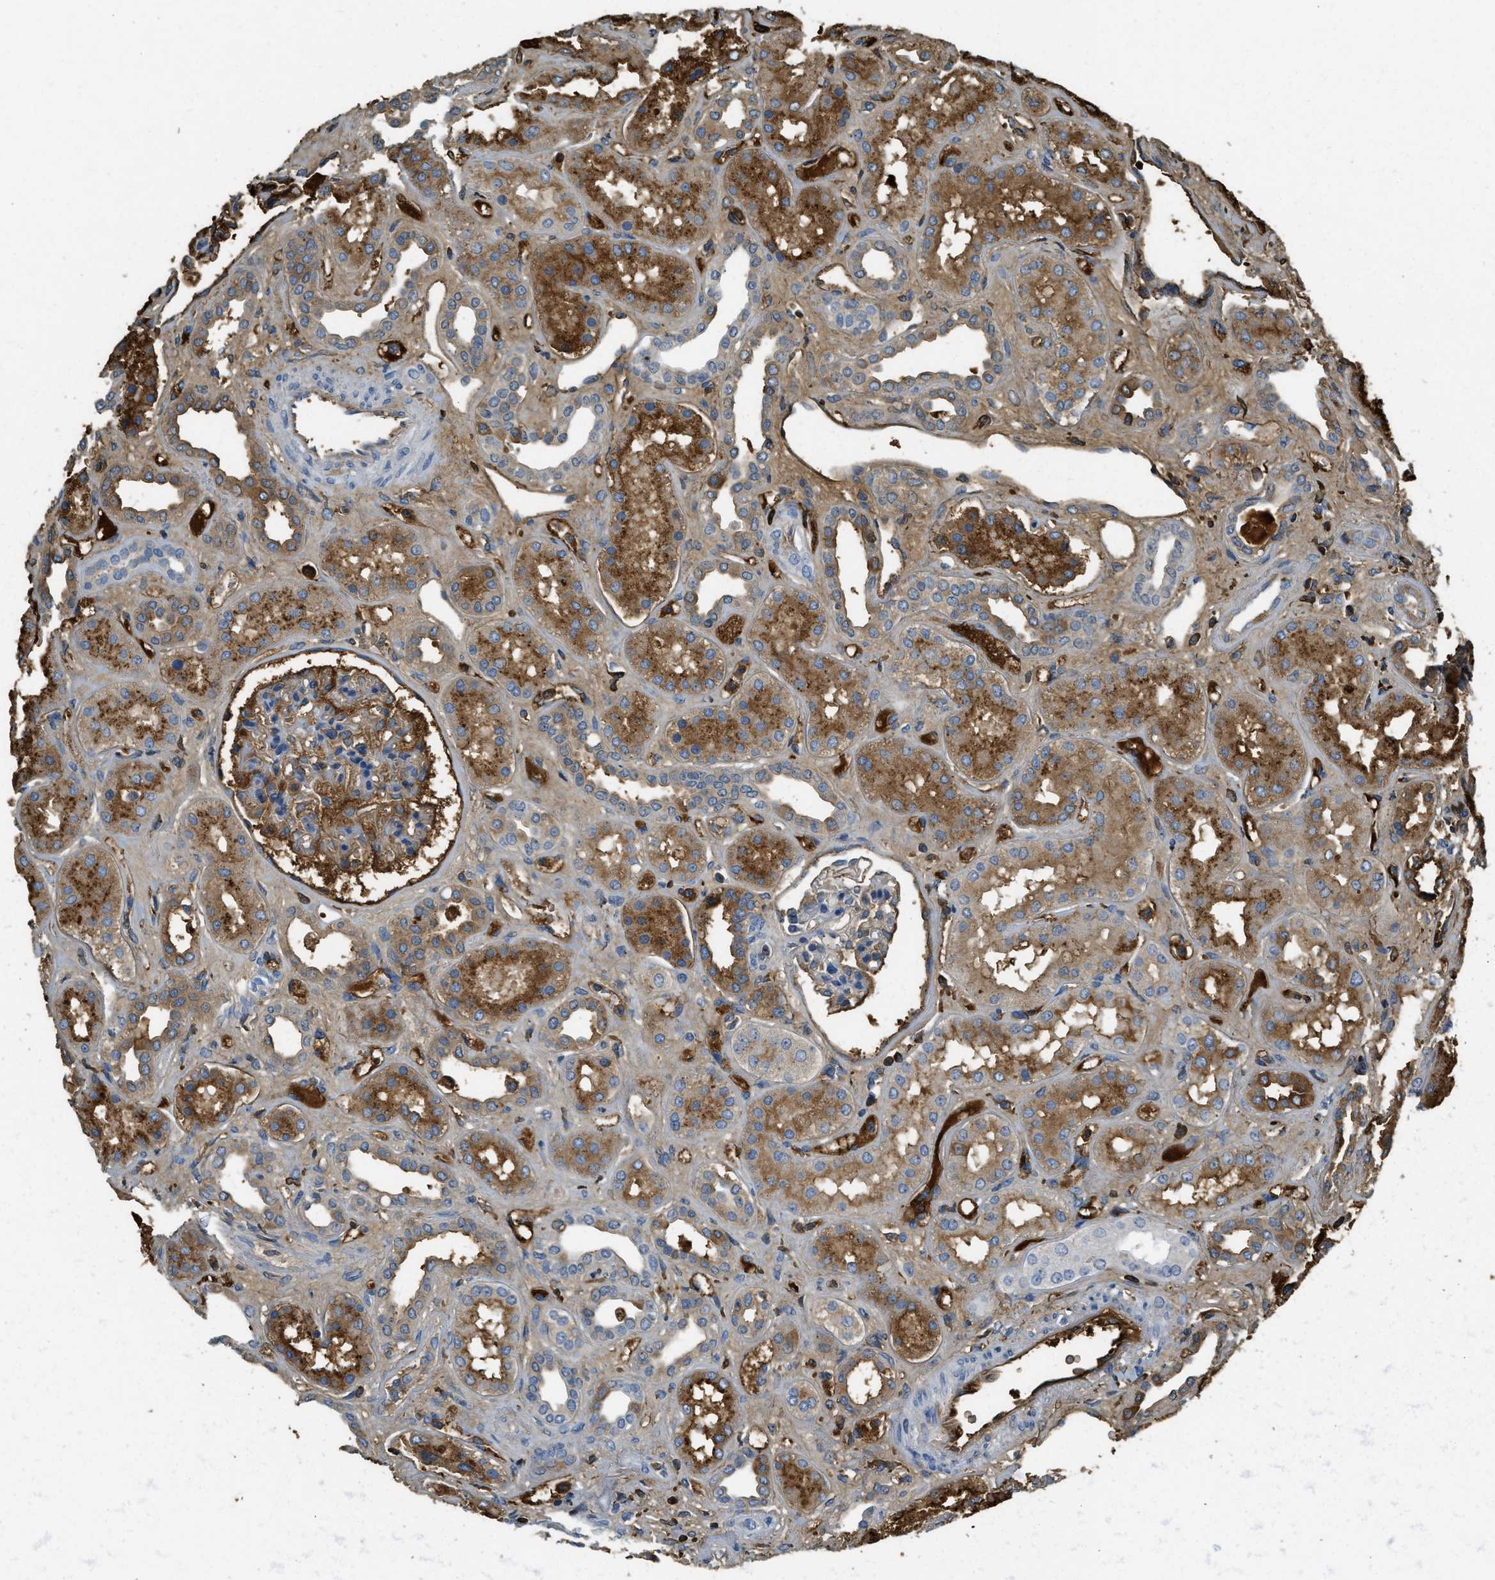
{"staining": {"intensity": "moderate", "quantity": "25%-75%", "location": "cytoplasmic/membranous"}, "tissue": "kidney", "cell_type": "Cells in glomeruli", "image_type": "normal", "snomed": [{"axis": "morphology", "description": "Normal tissue, NOS"}, {"axis": "topography", "description": "Kidney"}], "caption": "Protein expression analysis of normal human kidney reveals moderate cytoplasmic/membranous staining in approximately 25%-75% of cells in glomeruli. (DAB (3,3'-diaminobenzidine) IHC with brightfield microscopy, high magnification).", "gene": "PRTN3", "patient": {"sex": "male", "age": 59}}